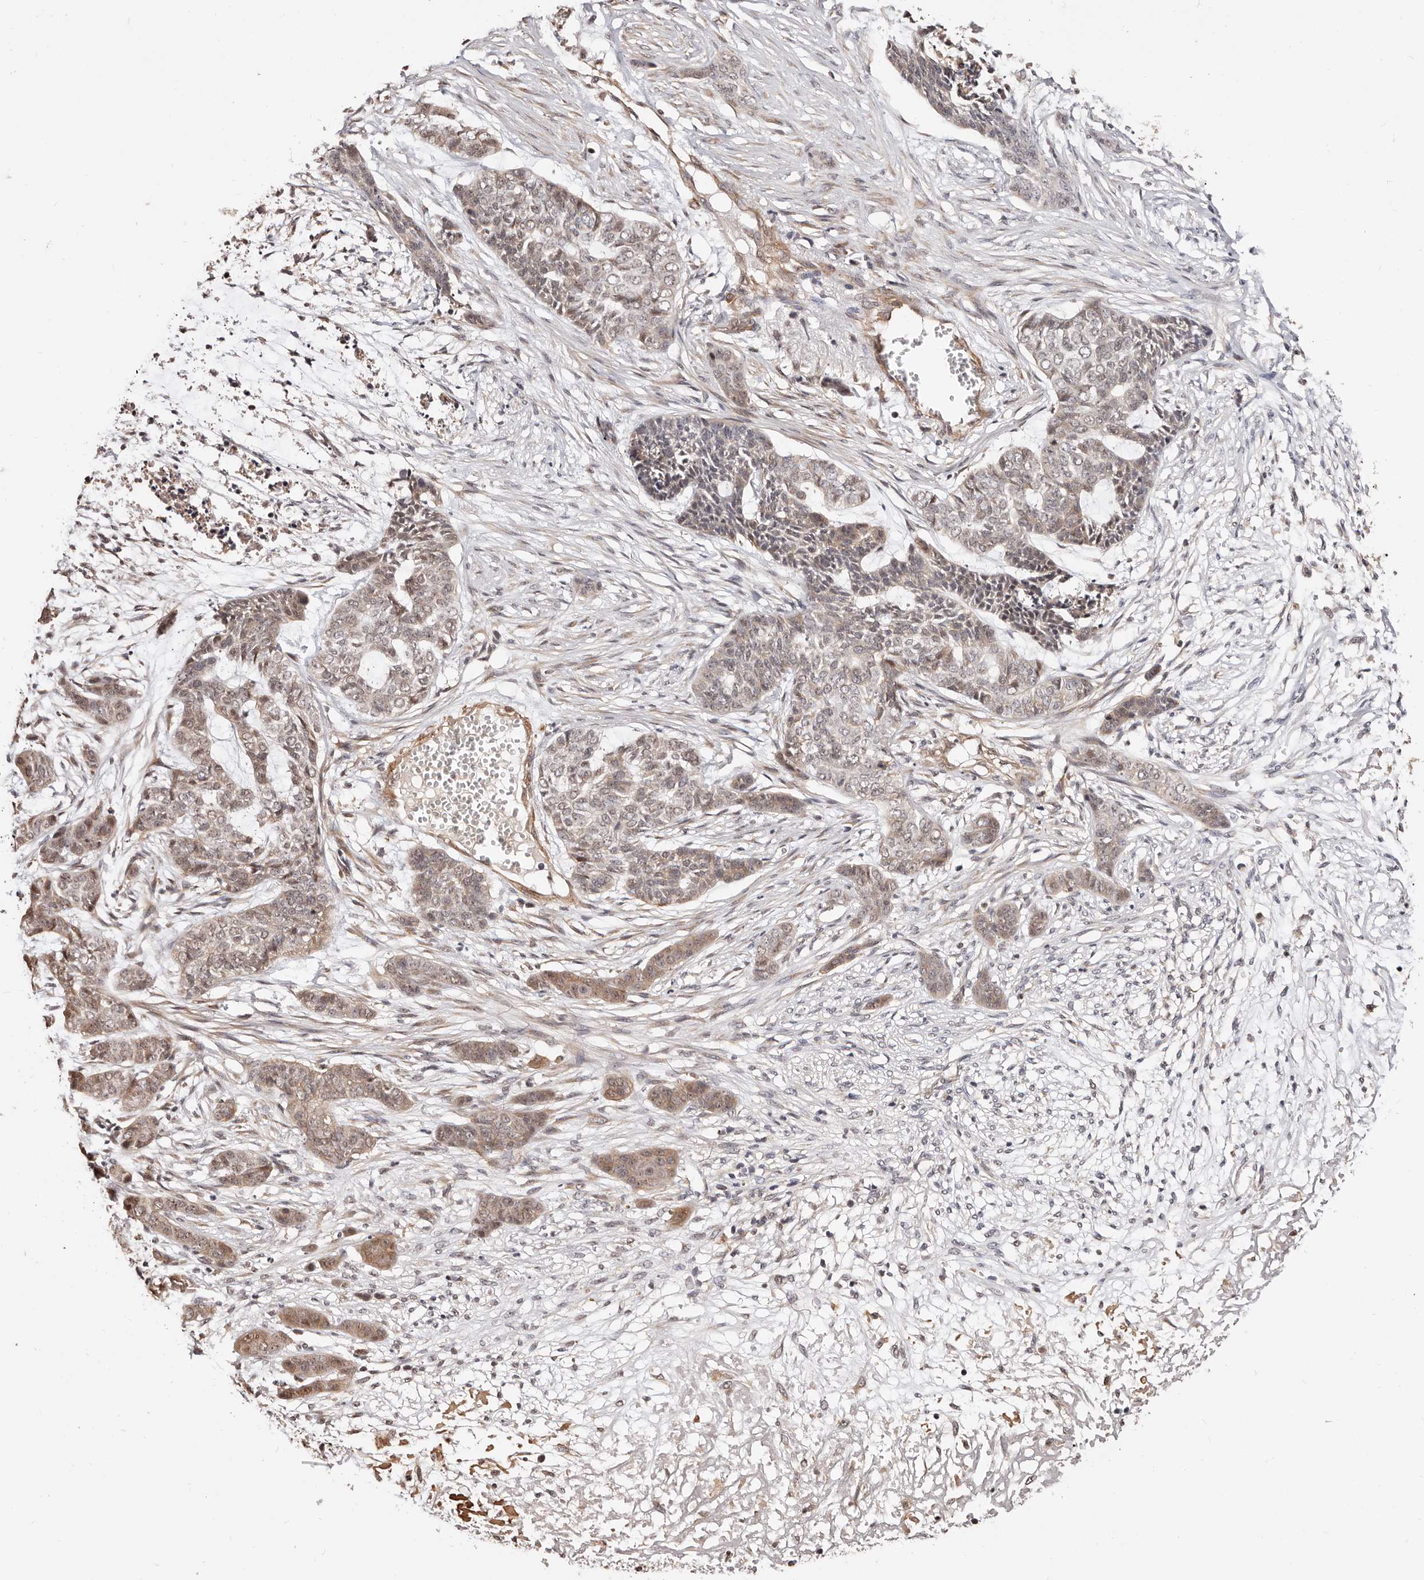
{"staining": {"intensity": "weak", "quantity": "25%-75%", "location": "cytoplasmic/membranous"}, "tissue": "skin cancer", "cell_type": "Tumor cells", "image_type": "cancer", "snomed": [{"axis": "morphology", "description": "Basal cell carcinoma"}, {"axis": "topography", "description": "Skin"}], "caption": "Skin basal cell carcinoma tissue displays weak cytoplasmic/membranous expression in approximately 25%-75% of tumor cells (IHC, brightfield microscopy, high magnification).", "gene": "TRIP13", "patient": {"sex": "female", "age": 64}}